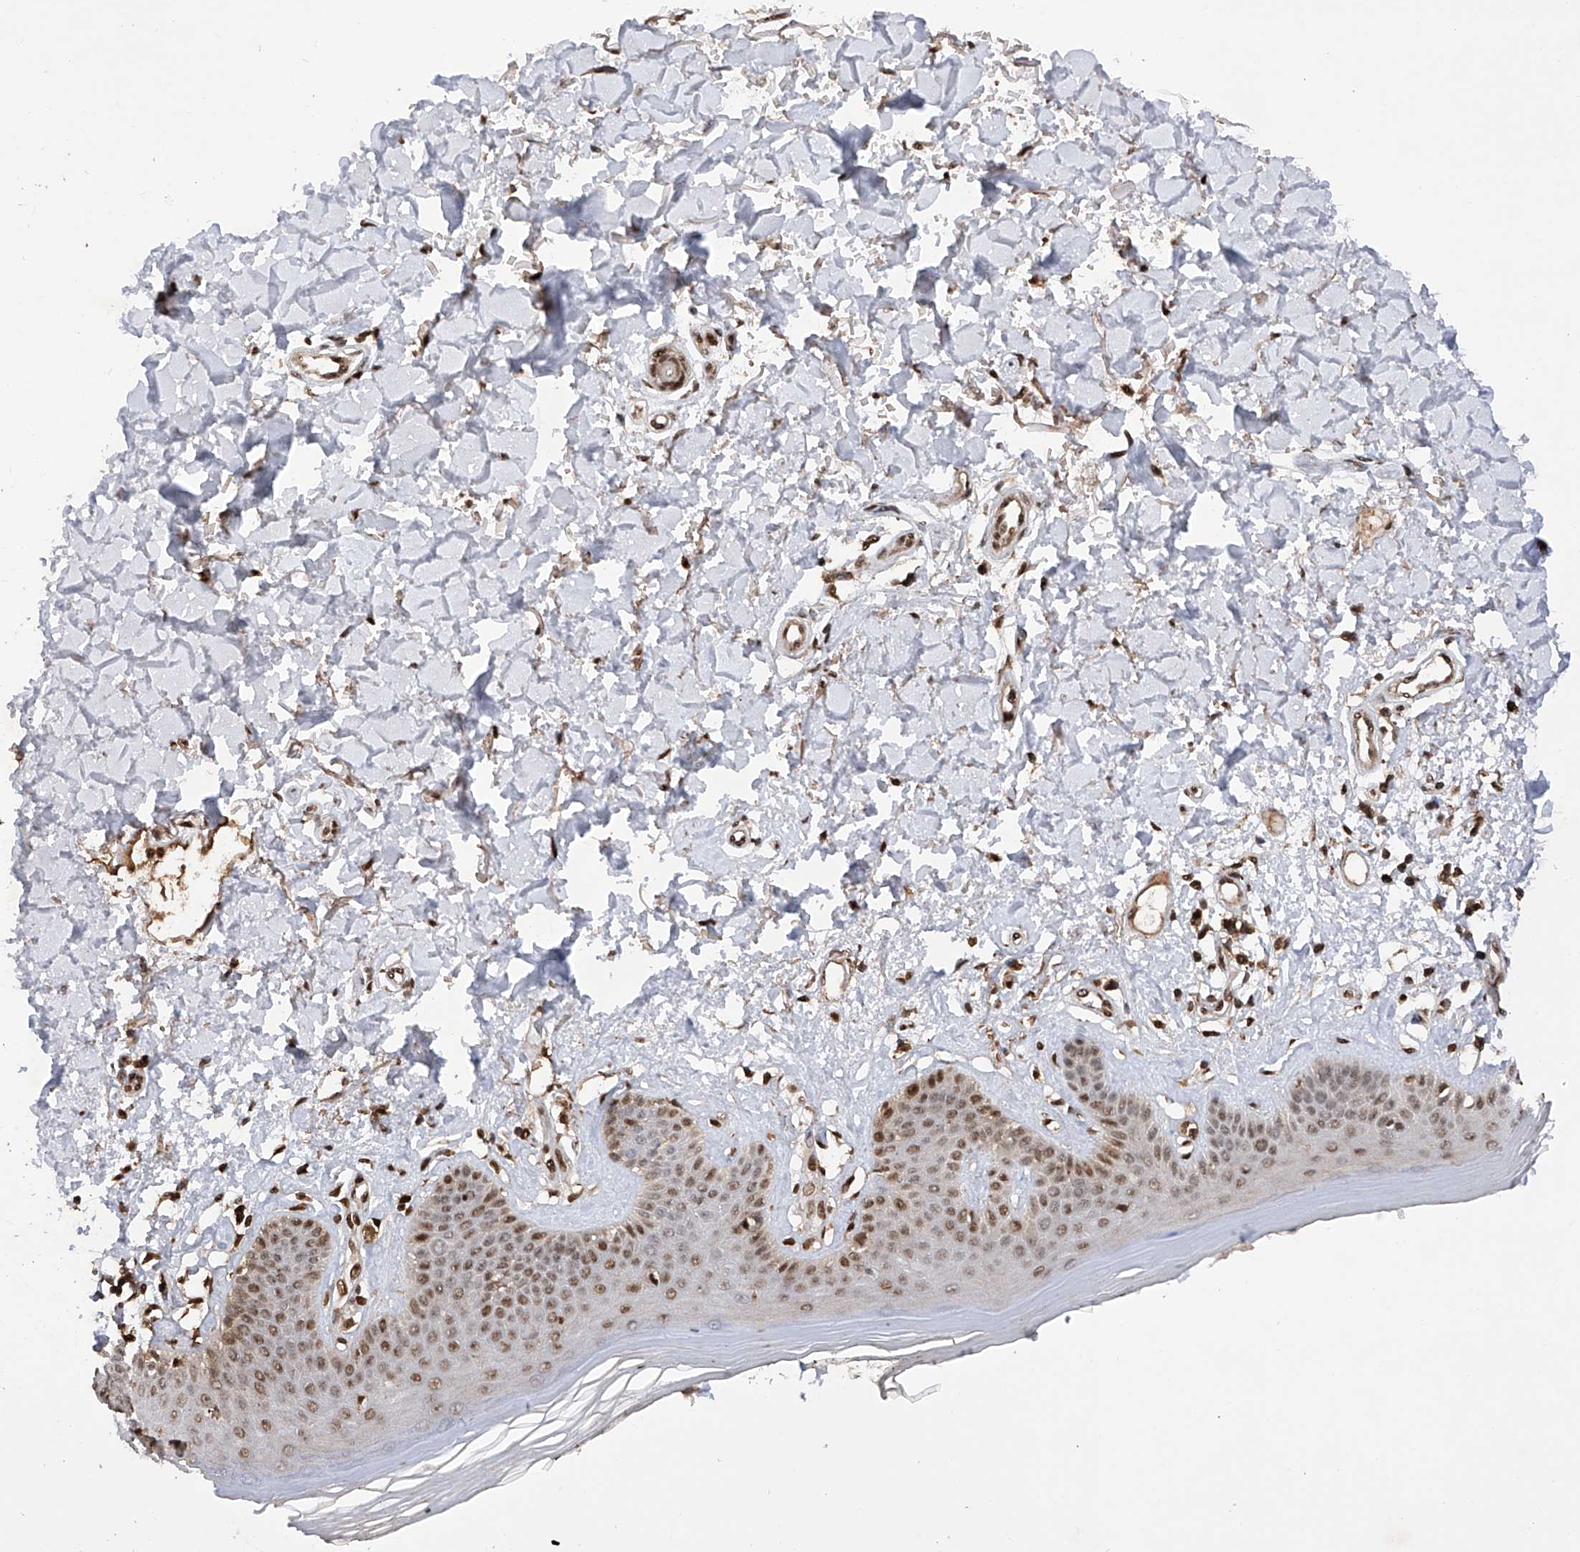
{"staining": {"intensity": "strong", "quantity": ">75%", "location": "nuclear"}, "tissue": "skin", "cell_type": "Fibroblasts", "image_type": "normal", "snomed": [{"axis": "morphology", "description": "Normal tissue, NOS"}, {"axis": "topography", "description": "Skin"}], "caption": "Strong nuclear protein positivity is appreciated in about >75% of fibroblasts in skin. (DAB (3,3'-diaminobenzidine) IHC, brown staining for protein, blue staining for nuclei).", "gene": "ZNF280D", "patient": {"sex": "female", "age": 64}}